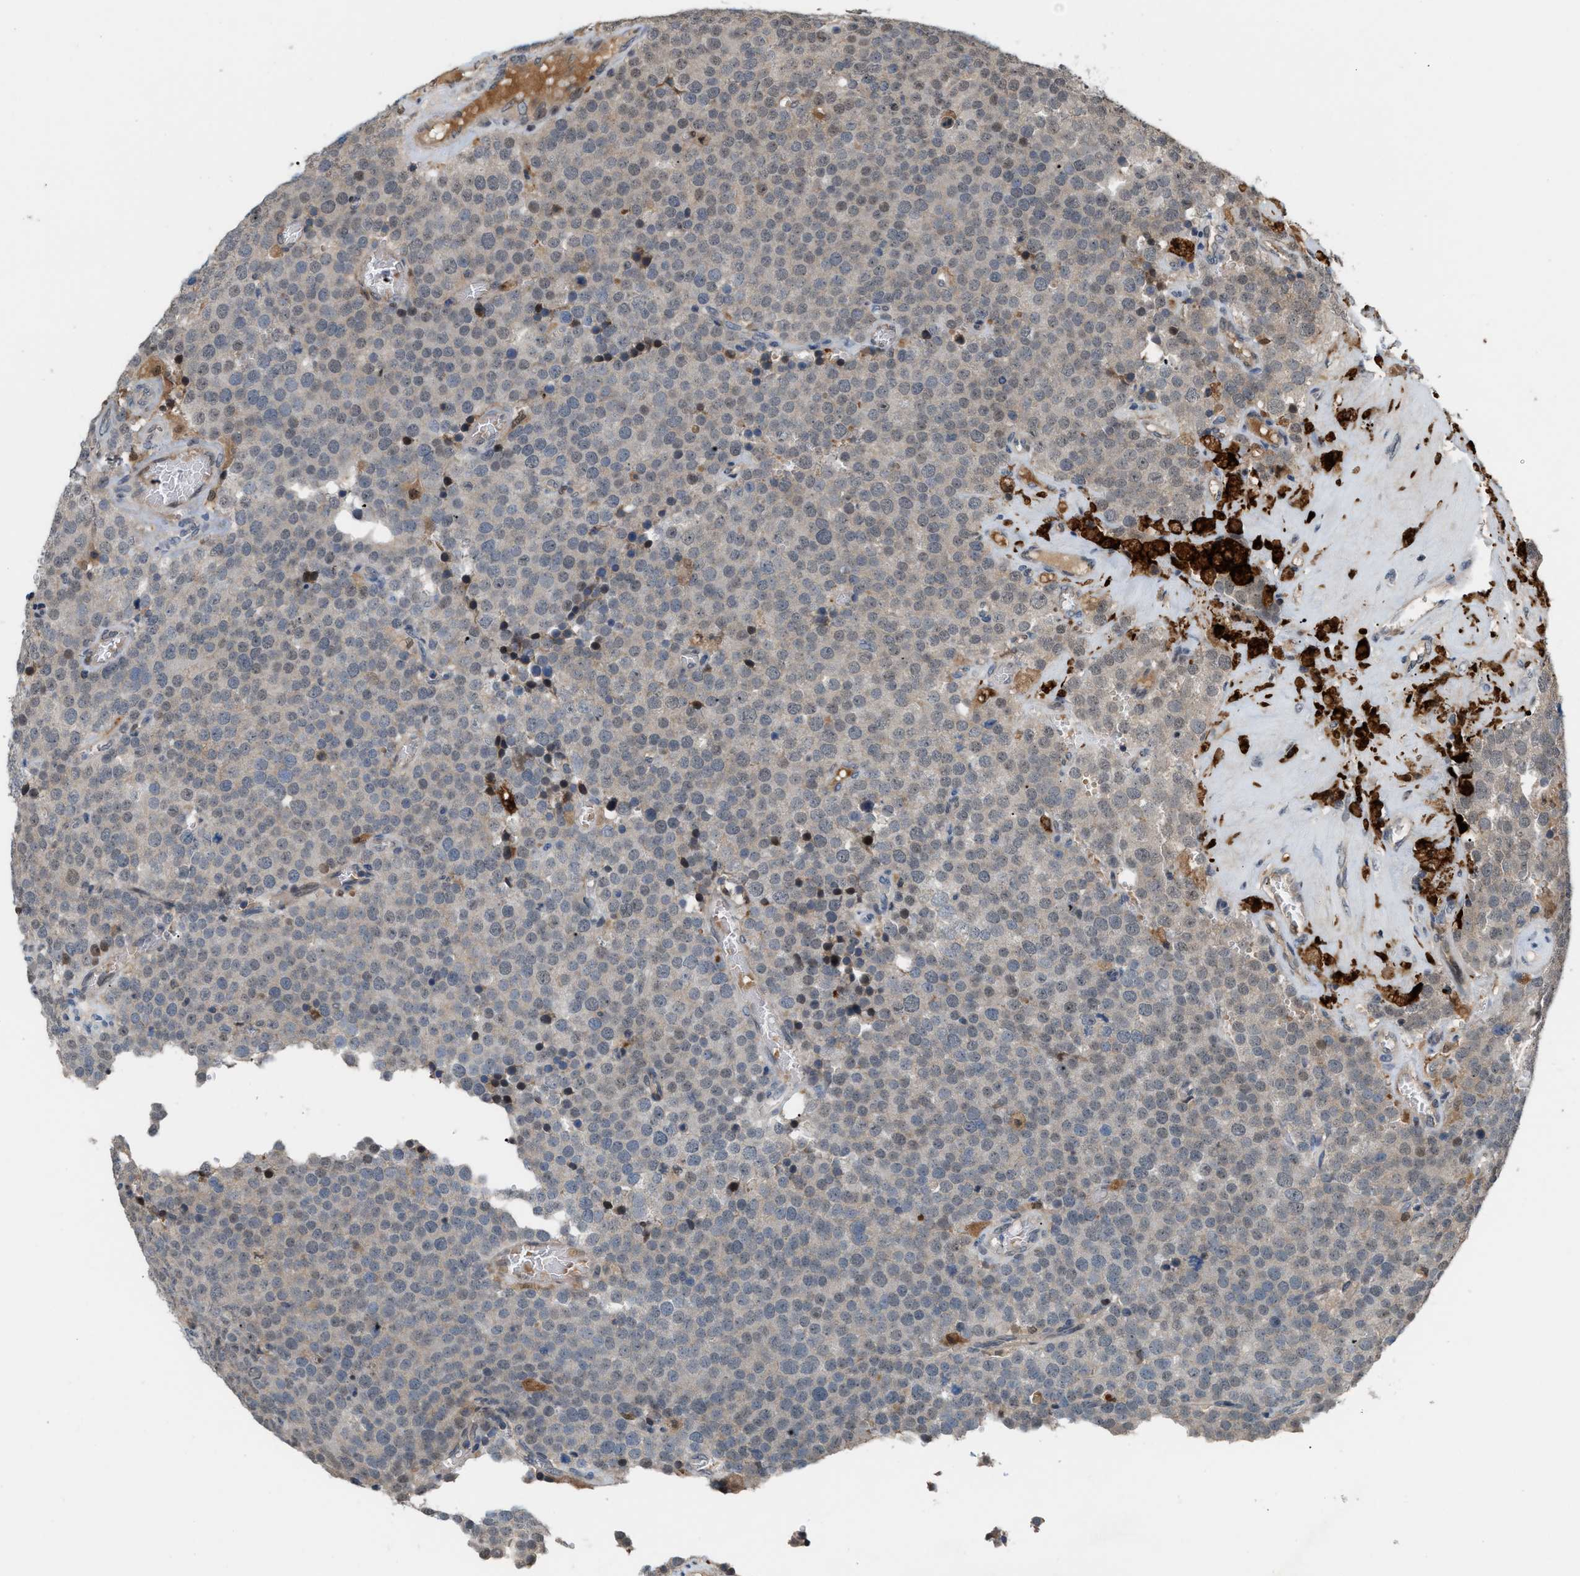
{"staining": {"intensity": "weak", "quantity": "<25%", "location": "cytoplasmic/membranous,nuclear"}, "tissue": "testis cancer", "cell_type": "Tumor cells", "image_type": "cancer", "snomed": [{"axis": "morphology", "description": "Normal tissue, NOS"}, {"axis": "morphology", "description": "Seminoma, NOS"}, {"axis": "topography", "description": "Testis"}], "caption": "An IHC histopathology image of testis cancer (seminoma) is shown. There is no staining in tumor cells of testis cancer (seminoma). (Brightfield microscopy of DAB immunohistochemistry (IHC) at high magnification).", "gene": "RFFL", "patient": {"sex": "male", "age": 71}}